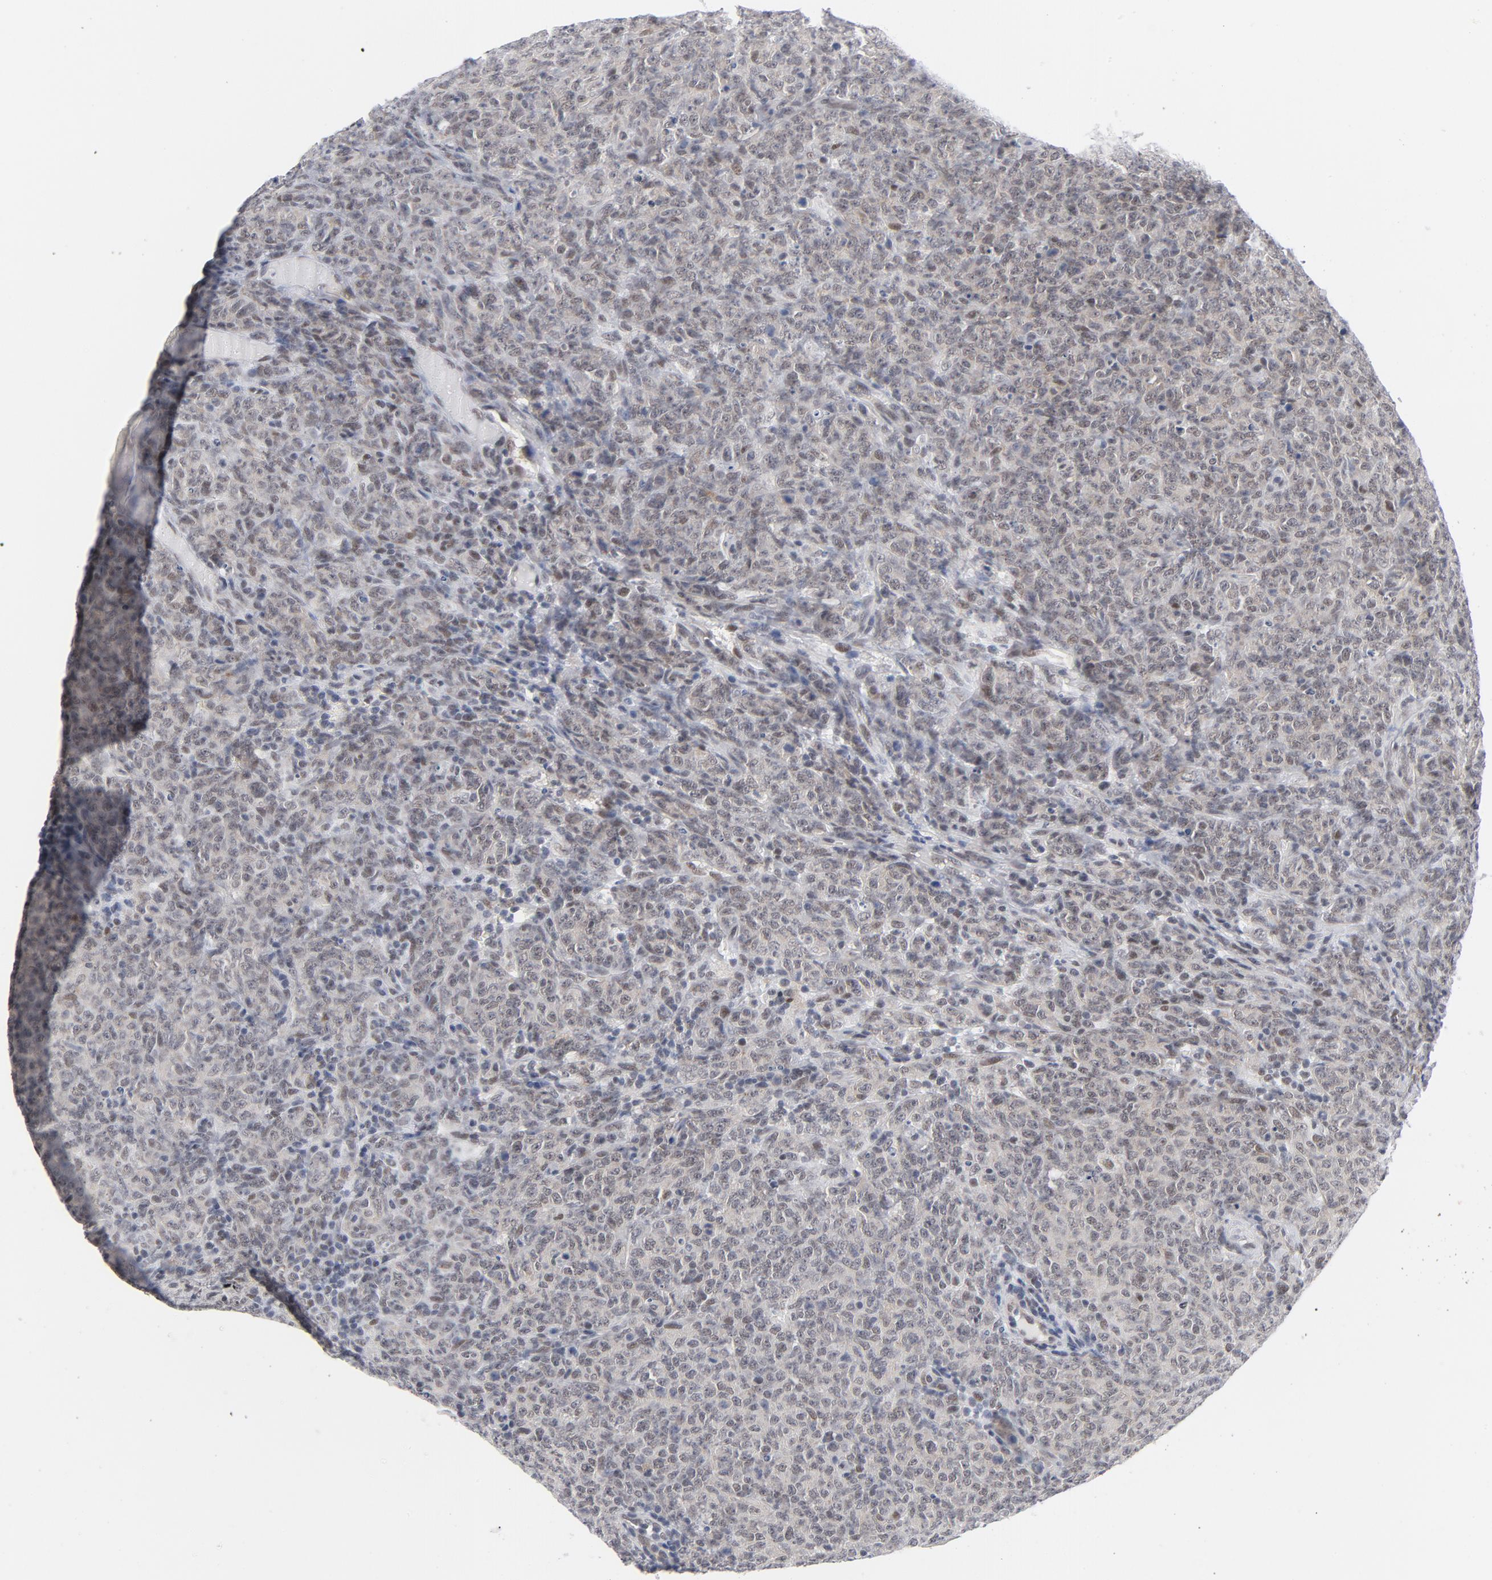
{"staining": {"intensity": "weak", "quantity": "25%-75%", "location": "nuclear"}, "tissue": "lymphoma", "cell_type": "Tumor cells", "image_type": "cancer", "snomed": [{"axis": "morphology", "description": "Malignant lymphoma, non-Hodgkin's type, High grade"}, {"axis": "topography", "description": "Tonsil"}], "caption": "High-grade malignant lymphoma, non-Hodgkin's type stained with immunohistochemistry displays weak nuclear positivity in approximately 25%-75% of tumor cells.", "gene": "BAP1", "patient": {"sex": "female", "age": 36}}